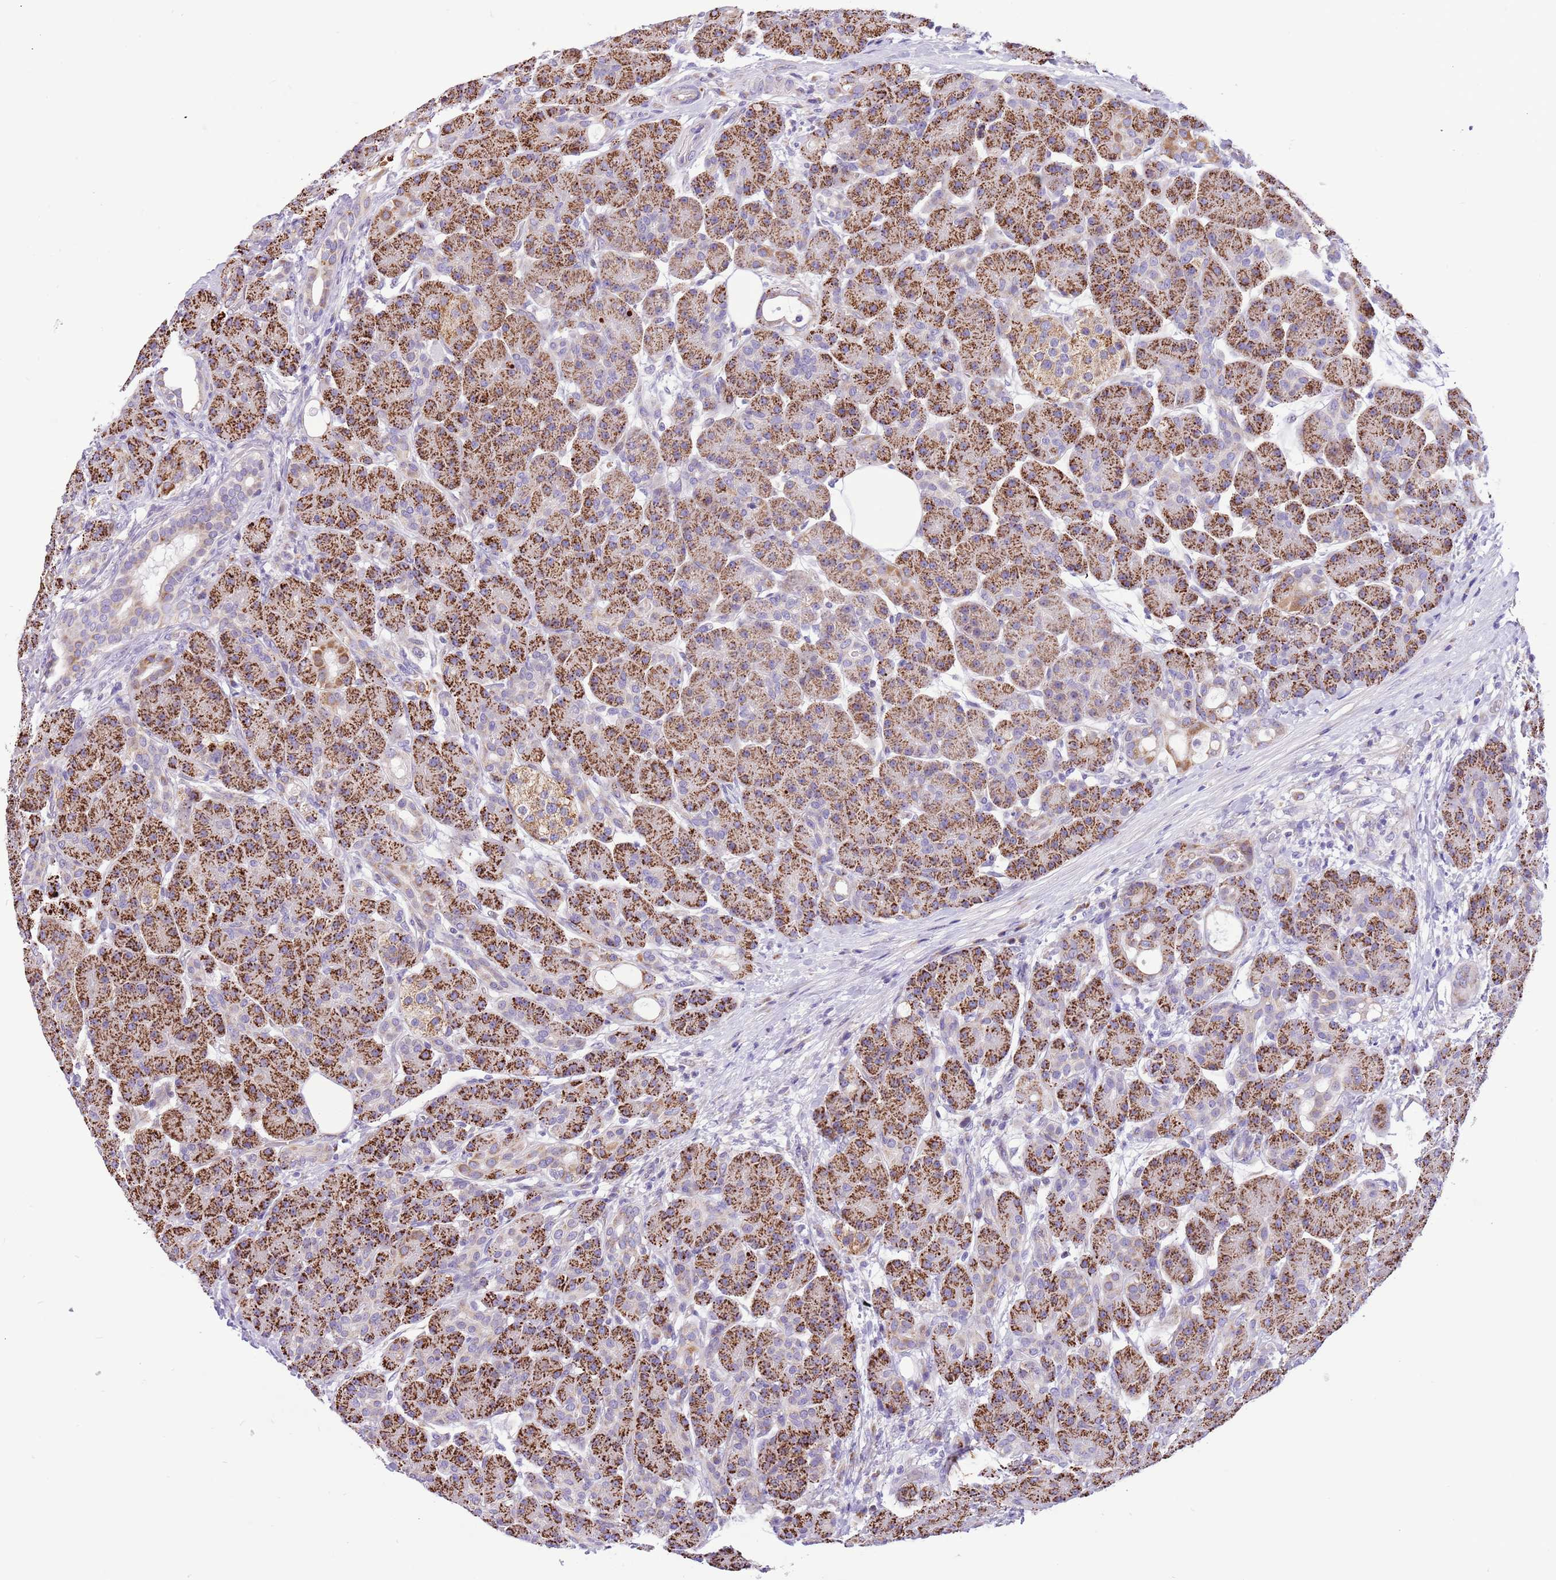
{"staining": {"intensity": "strong", "quantity": ">75%", "location": "cytoplasmic/membranous"}, "tissue": "pancreas", "cell_type": "Exocrine glandular cells", "image_type": "normal", "snomed": [{"axis": "morphology", "description": "Normal tissue, NOS"}, {"axis": "topography", "description": "Pancreas"}], "caption": "DAB immunohistochemical staining of benign pancreas demonstrates strong cytoplasmic/membranous protein staining in about >75% of exocrine glandular cells.", "gene": "COX17", "patient": {"sex": "male", "age": 63}}